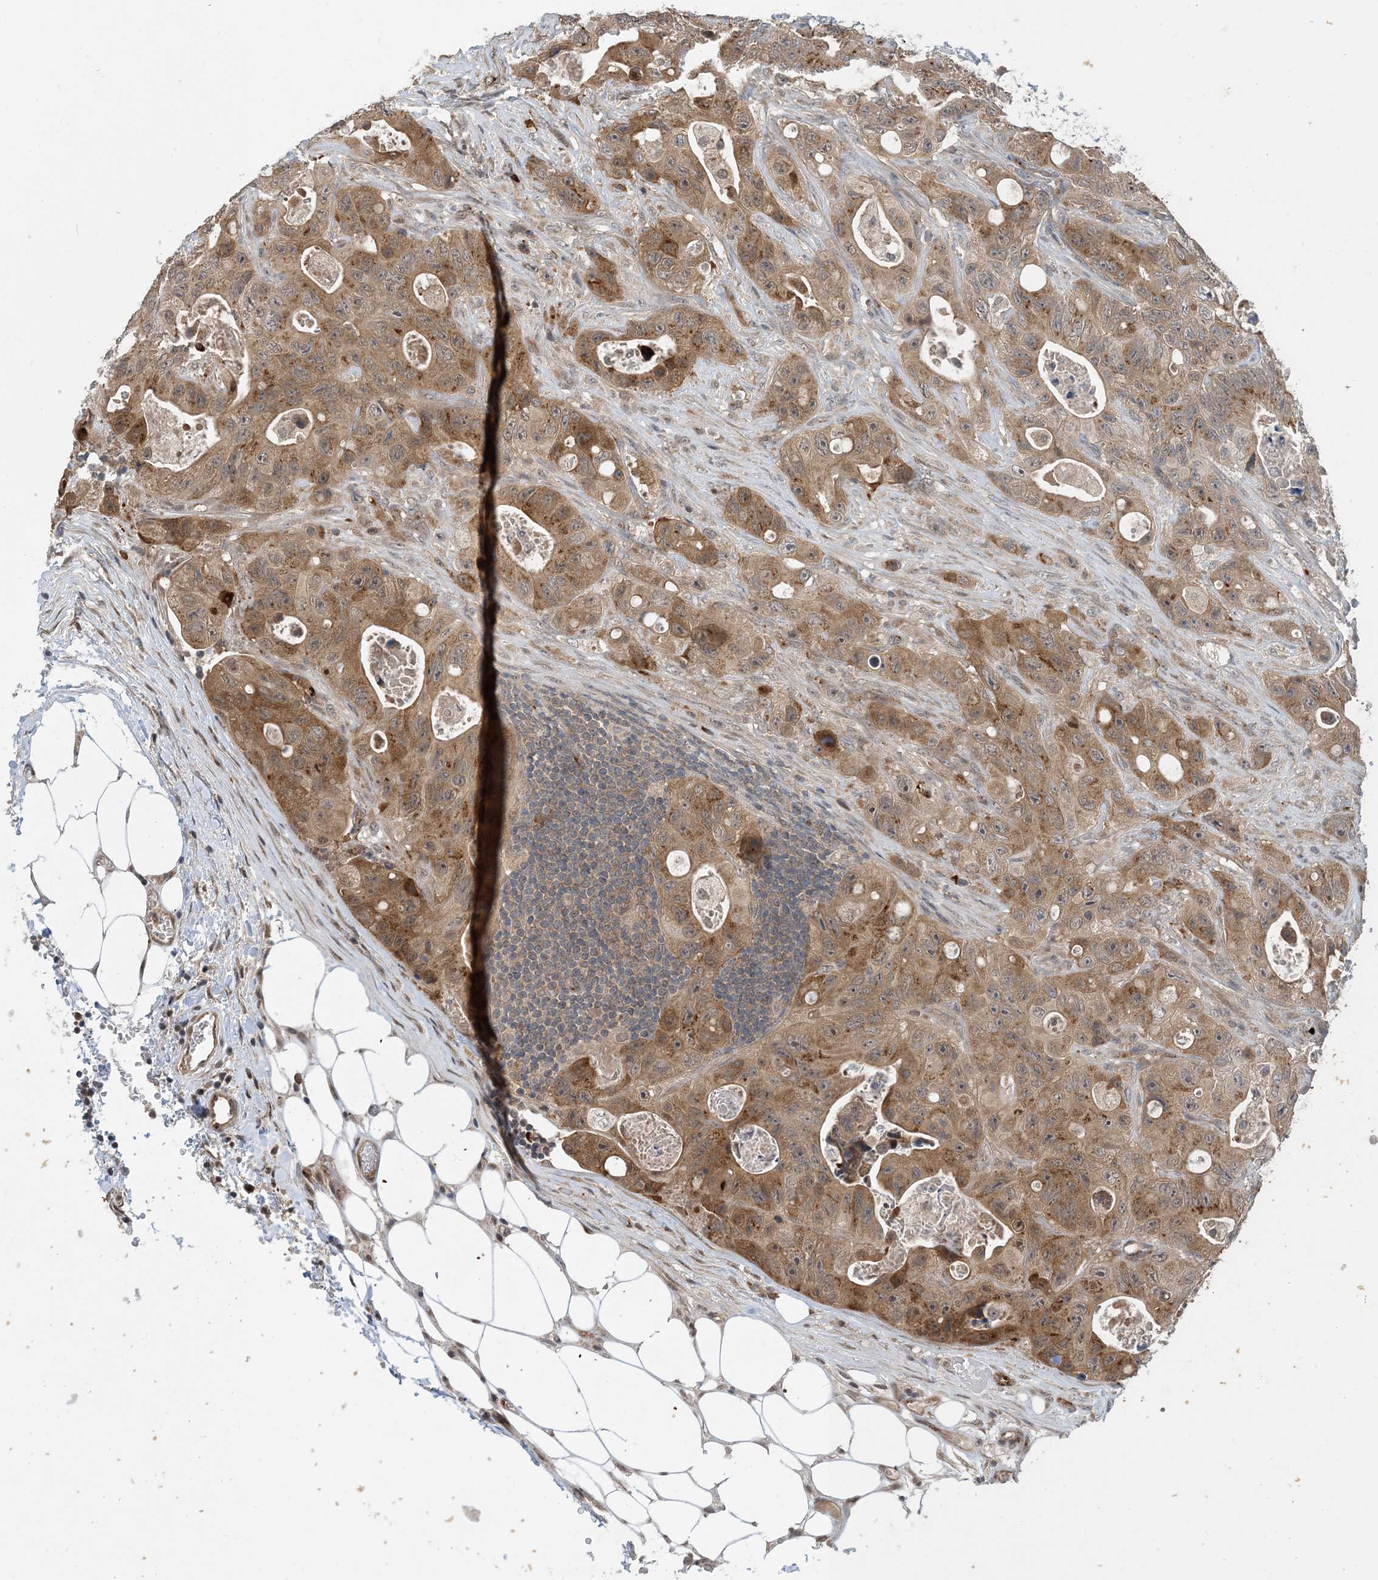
{"staining": {"intensity": "moderate", "quantity": ">75%", "location": "cytoplasmic/membranous"}, "tissue": "colorectal cancer", "cell_type": "Tumor cells", "image_type": "cancer", "snomed": [{"axis": "morphology", "description": "Adenocarcinoma, NOS"}, {"axis": "topography", "description": "Colon"}], "caption": "Protein expression analysis of human colorectal cancer (adenocarcinoma) reveals moderate cytoplasmic/membranous expression in approximately >75% of tumor cells.", "gene": "TINAG", "patient": {"sex": "female", "age": 46}}